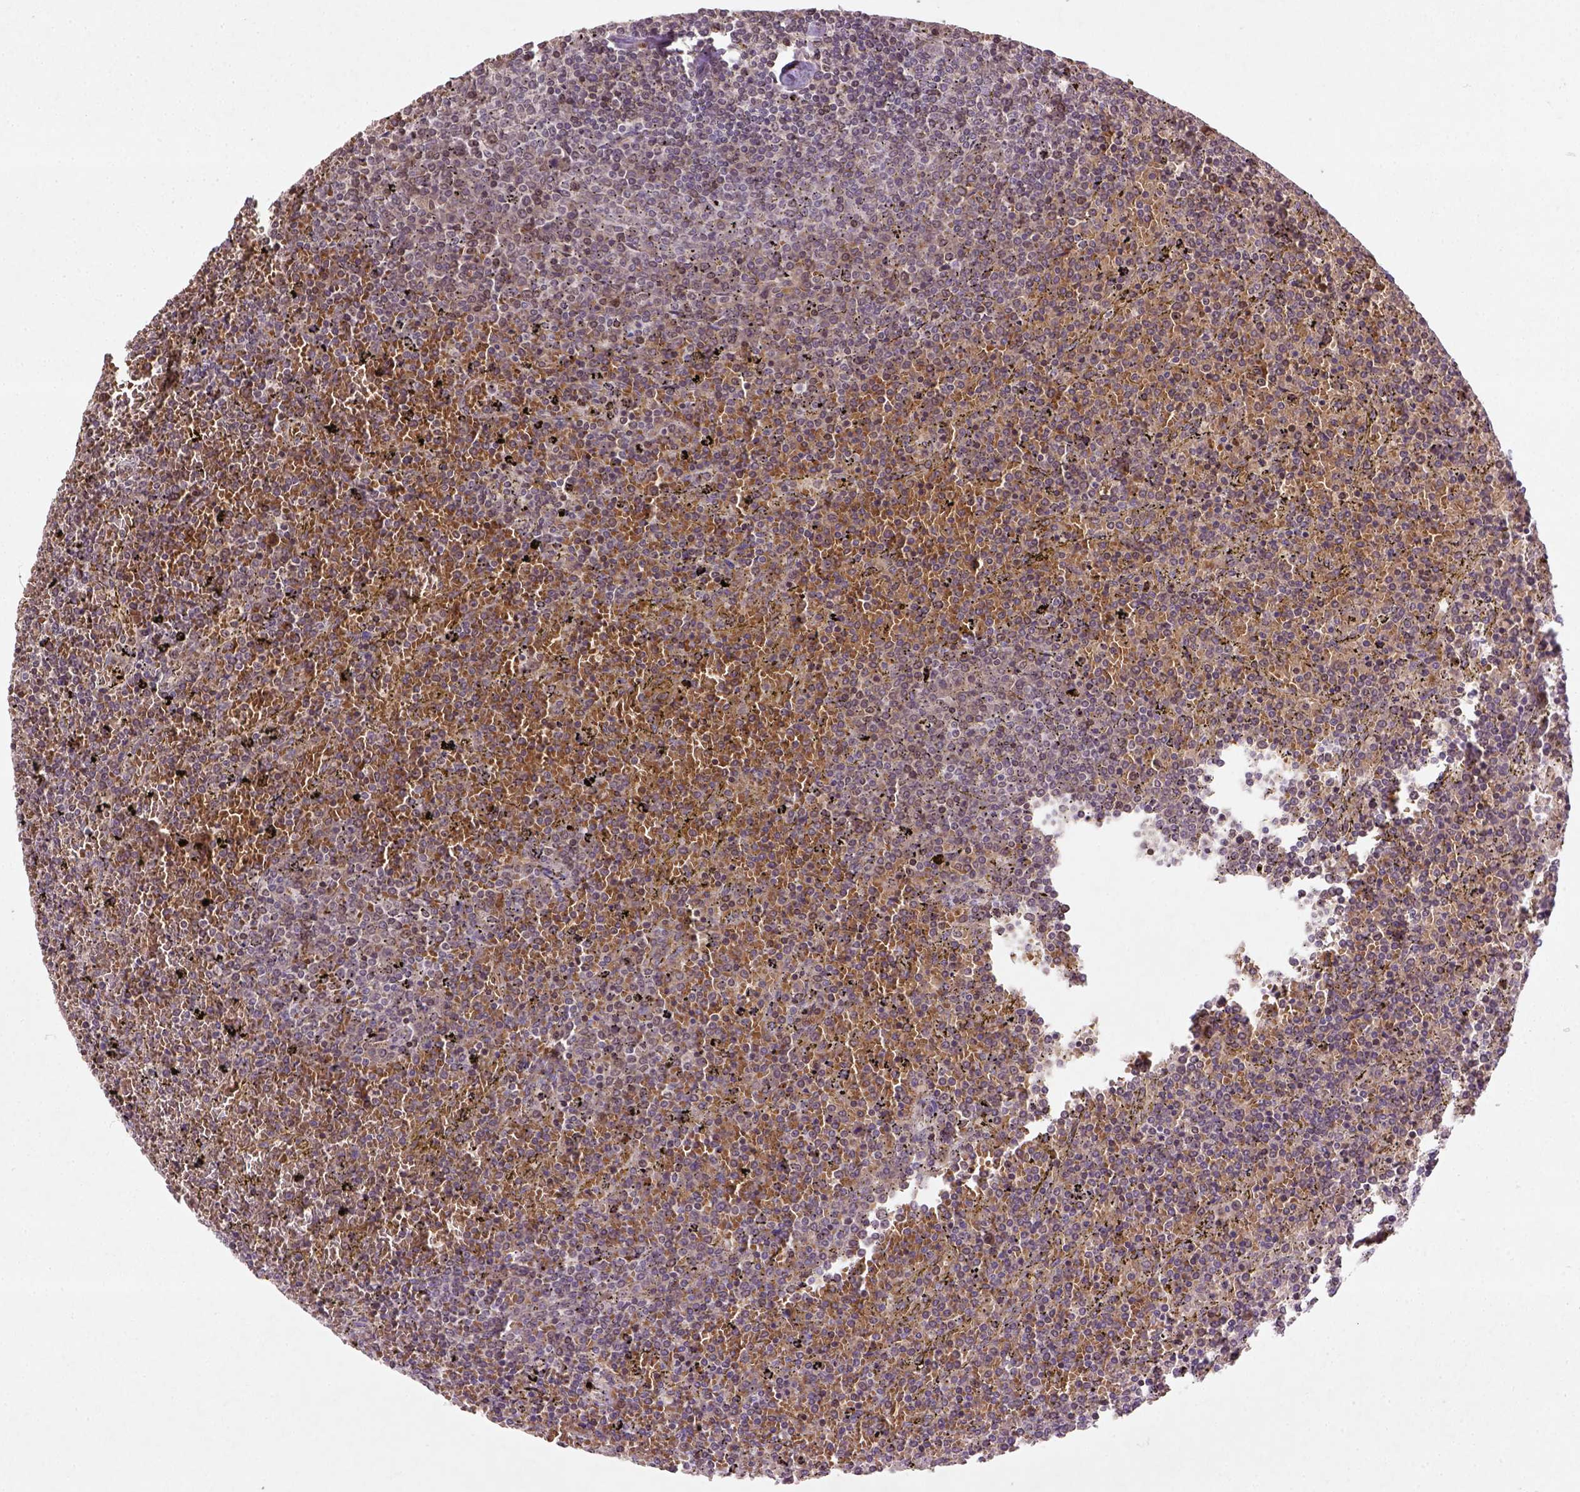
{"staining": {"intensity": "weak", "quantity": ">75%", "location": "cytoplasmic/membranous"}, "tissue": "lymphoma", "cell_type": "Tumor cells", "image_type": "cancer", "snomed": [{"axis": "morphology", "description": "Malignant lymphoma, non-Hodgkin's type, Low grade"}, {"axis": "topography", "description": "Spleen"}], "caption": "There is low levels of weak cytoplasmic/membranous expression in tumor cells of lymphoma, as demonstrated by immunohistochemical staining (brown color).", "gene": "NUDT3", "patient": {"sex": "female", "age": 77}}